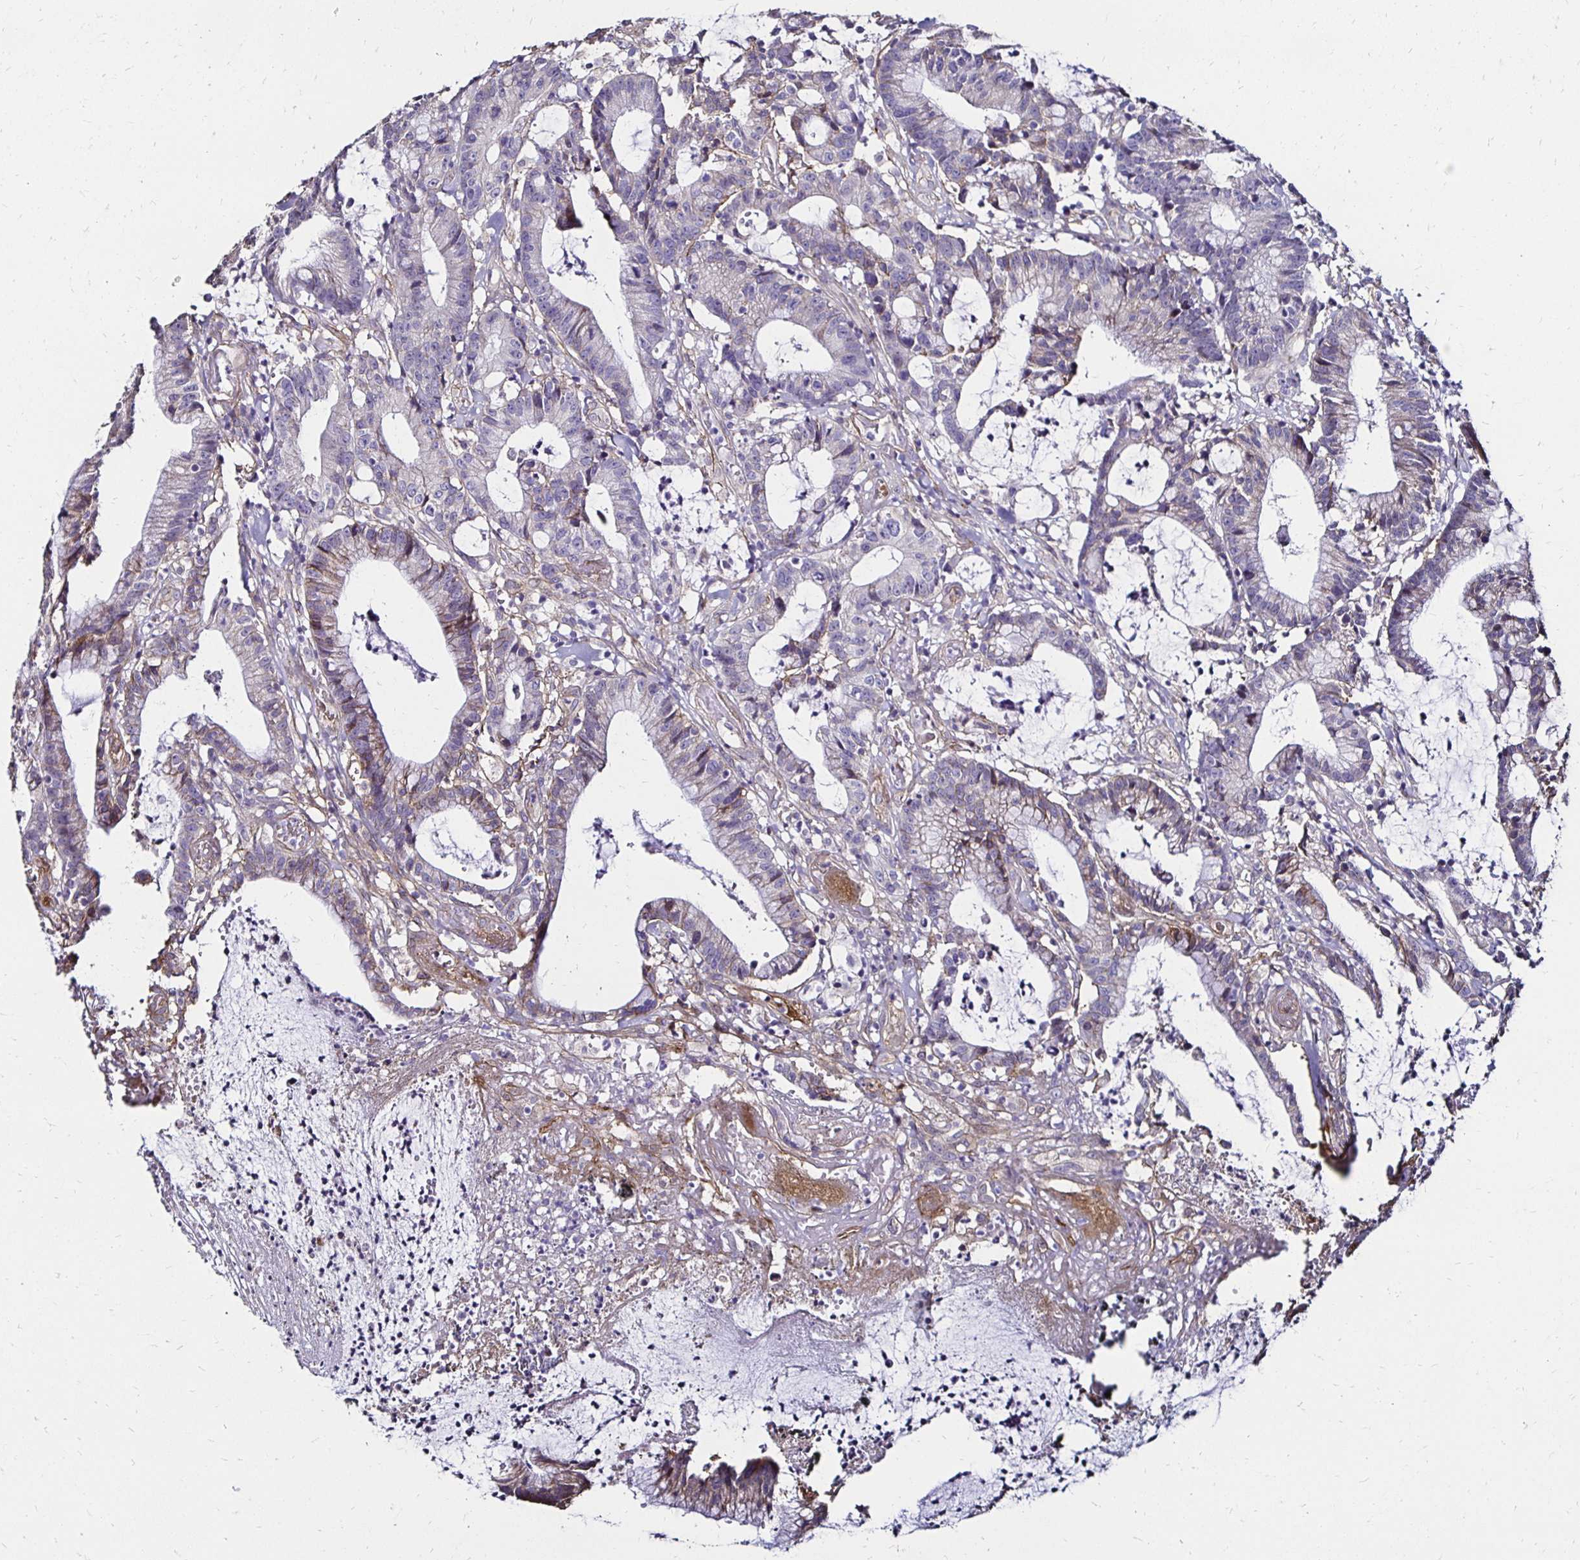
{"staining": {"intensity": "negative", "quantity": "none", "location": "none"}, "tissue": "colorectal cancer", "cell_type": "Tumor cells", "image_type": "cancer", "snomed": [{"axis": "morphology", "description": "Adenocarcinoma, NOS"}, {"axis": "topography", "description": "Colon"}], "caption": "This photomicrograph is of colorectal cancer (adenocarcinoma) stained with IHC to label a protein in brown with the nuclei are counter-stained blue. There is no expression in tumor cells. Brightfield microscopy of IHC stained with DAB (3,3'-diaminobenzidine) (brown) and hematoxylin (blue), captured at high magnification.", "gene": "ITGB1", "patient": {"sex": "female", "age": 78}}